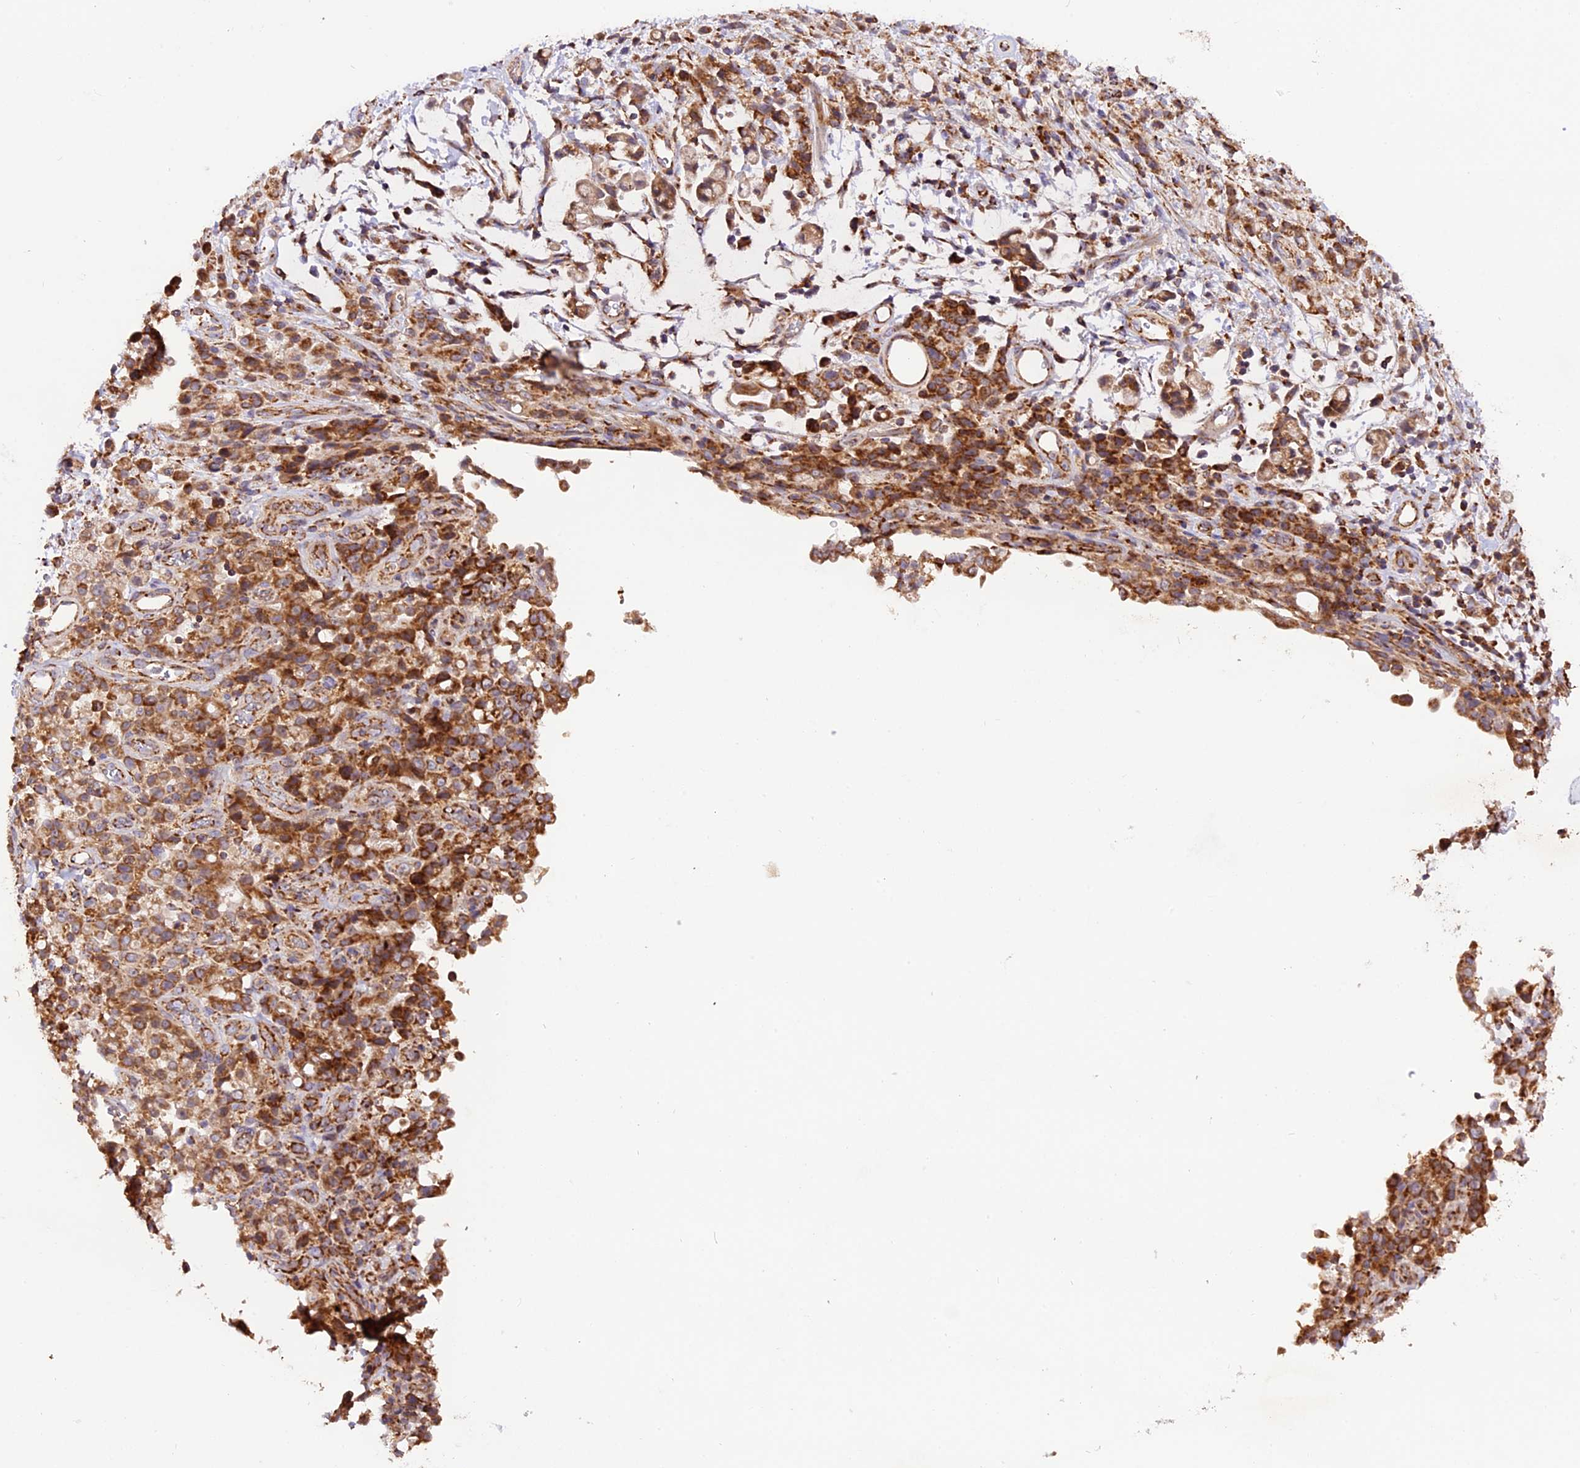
{"staining": {"intensity": "strong", "quantity": ">75%", "location": "cytoplasmic/membranous"}, "tissue": "stomach cancer", "cell_type": "Tumor cells", "image_type": "cancer", "snomed": [{"axis": "morphology", "description": "Adenocarcinoma, NOS"}, {"axis": "topography", "description": "Stomach"}], "caption": "Stomach cancer (adenocarcinoma) stained for a protein (brown) shows strong cytoplasmic/membranous positive staining in approximately >75% of tumor cells.", "gene": "NDUFA8", "patient": {"sex": "female", "age": 60}}